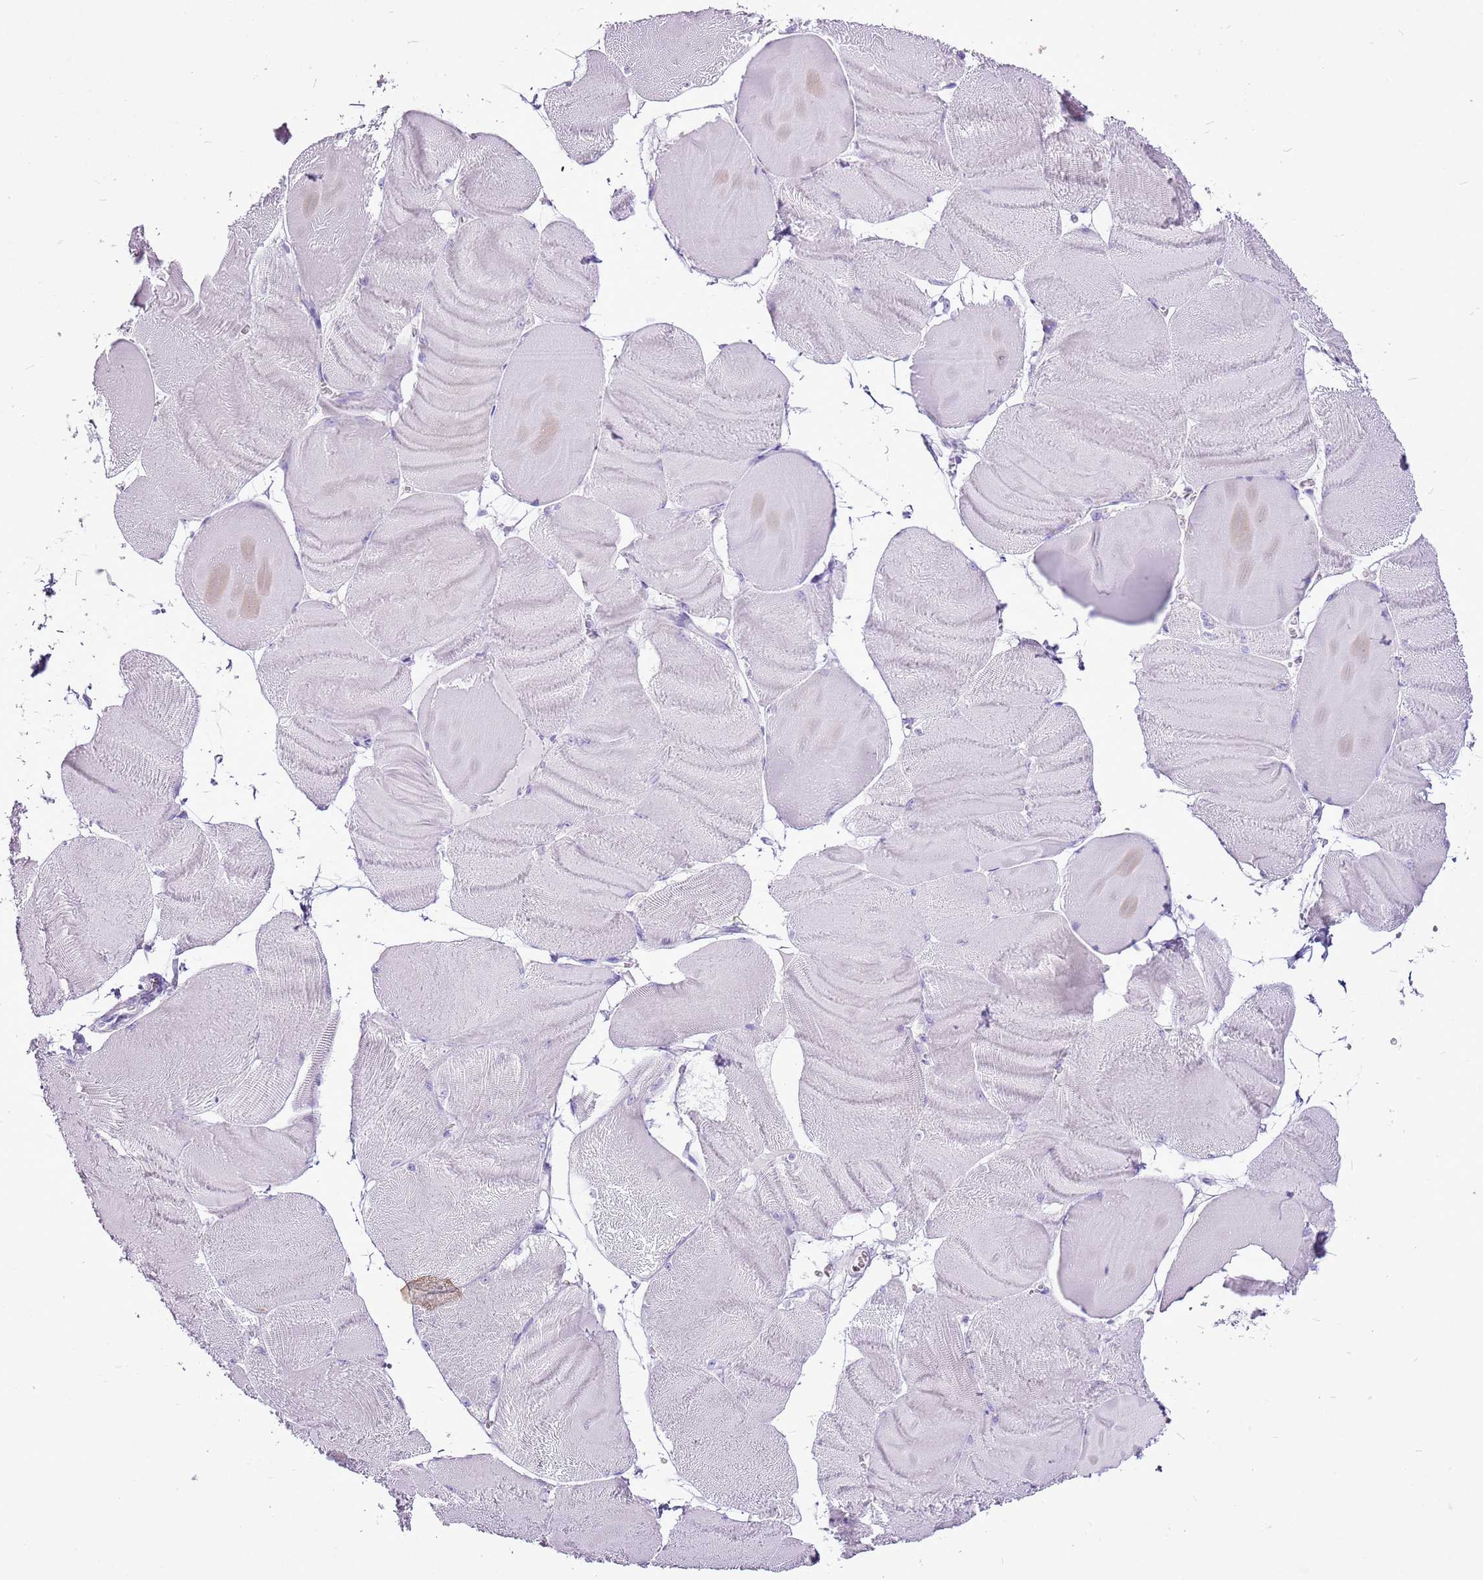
{"staining": {"intensity": "negative", "quantity": "none", "location": "none"}, "tissue": "skeletal muscle", "cell_type": "Myocytes", "image_type": "normal", "snomed": [{"axis": "morphology", "description": "Normal tissue, NOS"}, {"axis": "morphology", "description": "Basal cell carcinoma"}, {"axis": "topography", "description": "Skeletal muscle"}], "caption": "Unremarkable skeletal muscle was stained to show a protein in brown. There is no significant staining in myocytes. (DAB immunohistochemistry with hematoxylin counter stain).", "gene": "CNFN", "patient": {"sex": "female", "age": 64}}